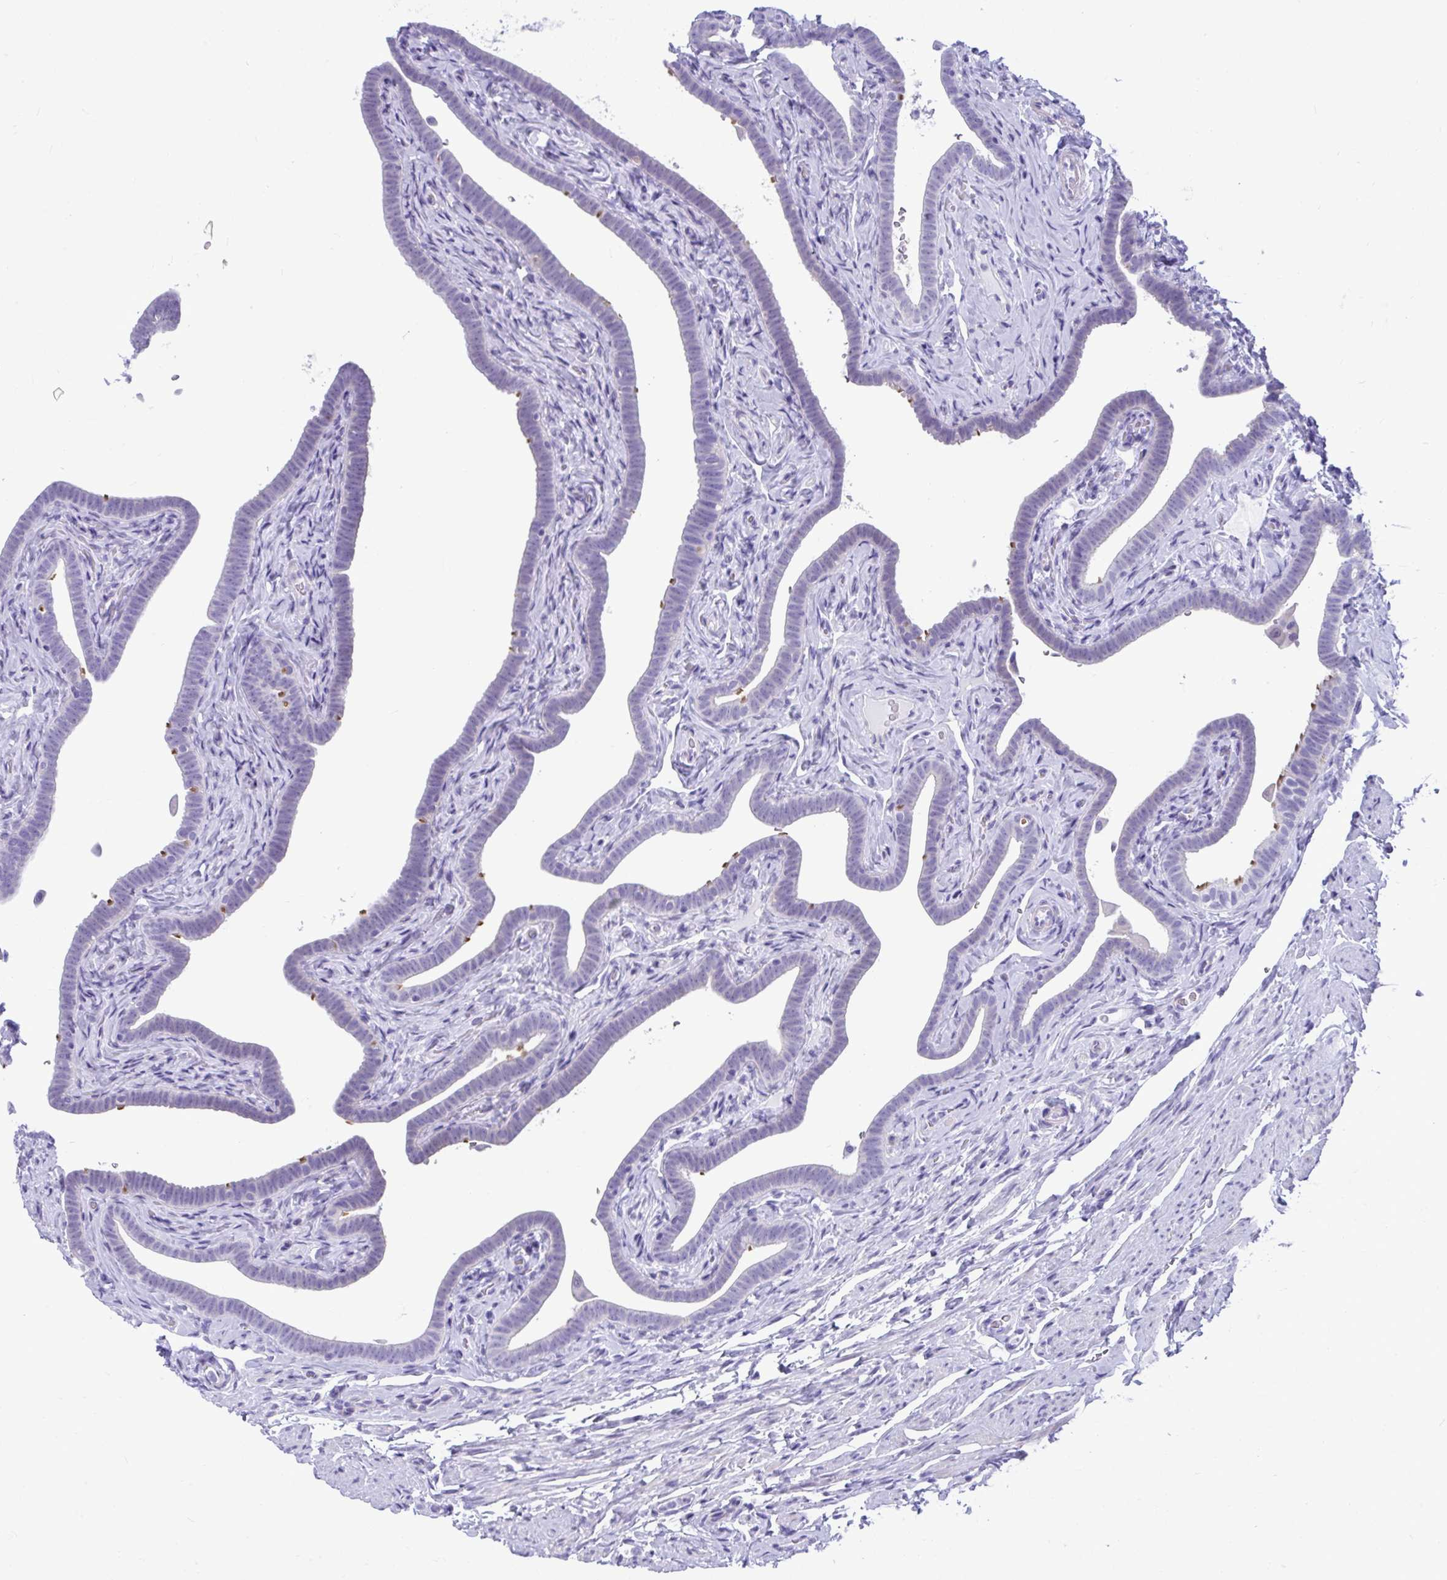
{"staining": {"intensity": "moderate", "quantity": "25%-75%", "location": "cytoplasmic/membranous"}, "tissue": "fallopian tube", "cell_type": "Glandular cells", "image_type": "normal", "snomed": [{"axis": "morphology", "description": "Normal tissue, NOS"}, {"axis": "topography", "description": "Fallopian tube"}], "caption": "The image reveals a brown stain indicating the presence of a protein in the cytoplasmic/membranous of glandular cells in fallopian tube. The staining was performed using DAB to visualize the protein expression in brown, while the nuclei were stained in blue with hematoxylin (Magnification: 20x).", "gene": "ISL1", "patient": {"sex": "female", "age": 69}}